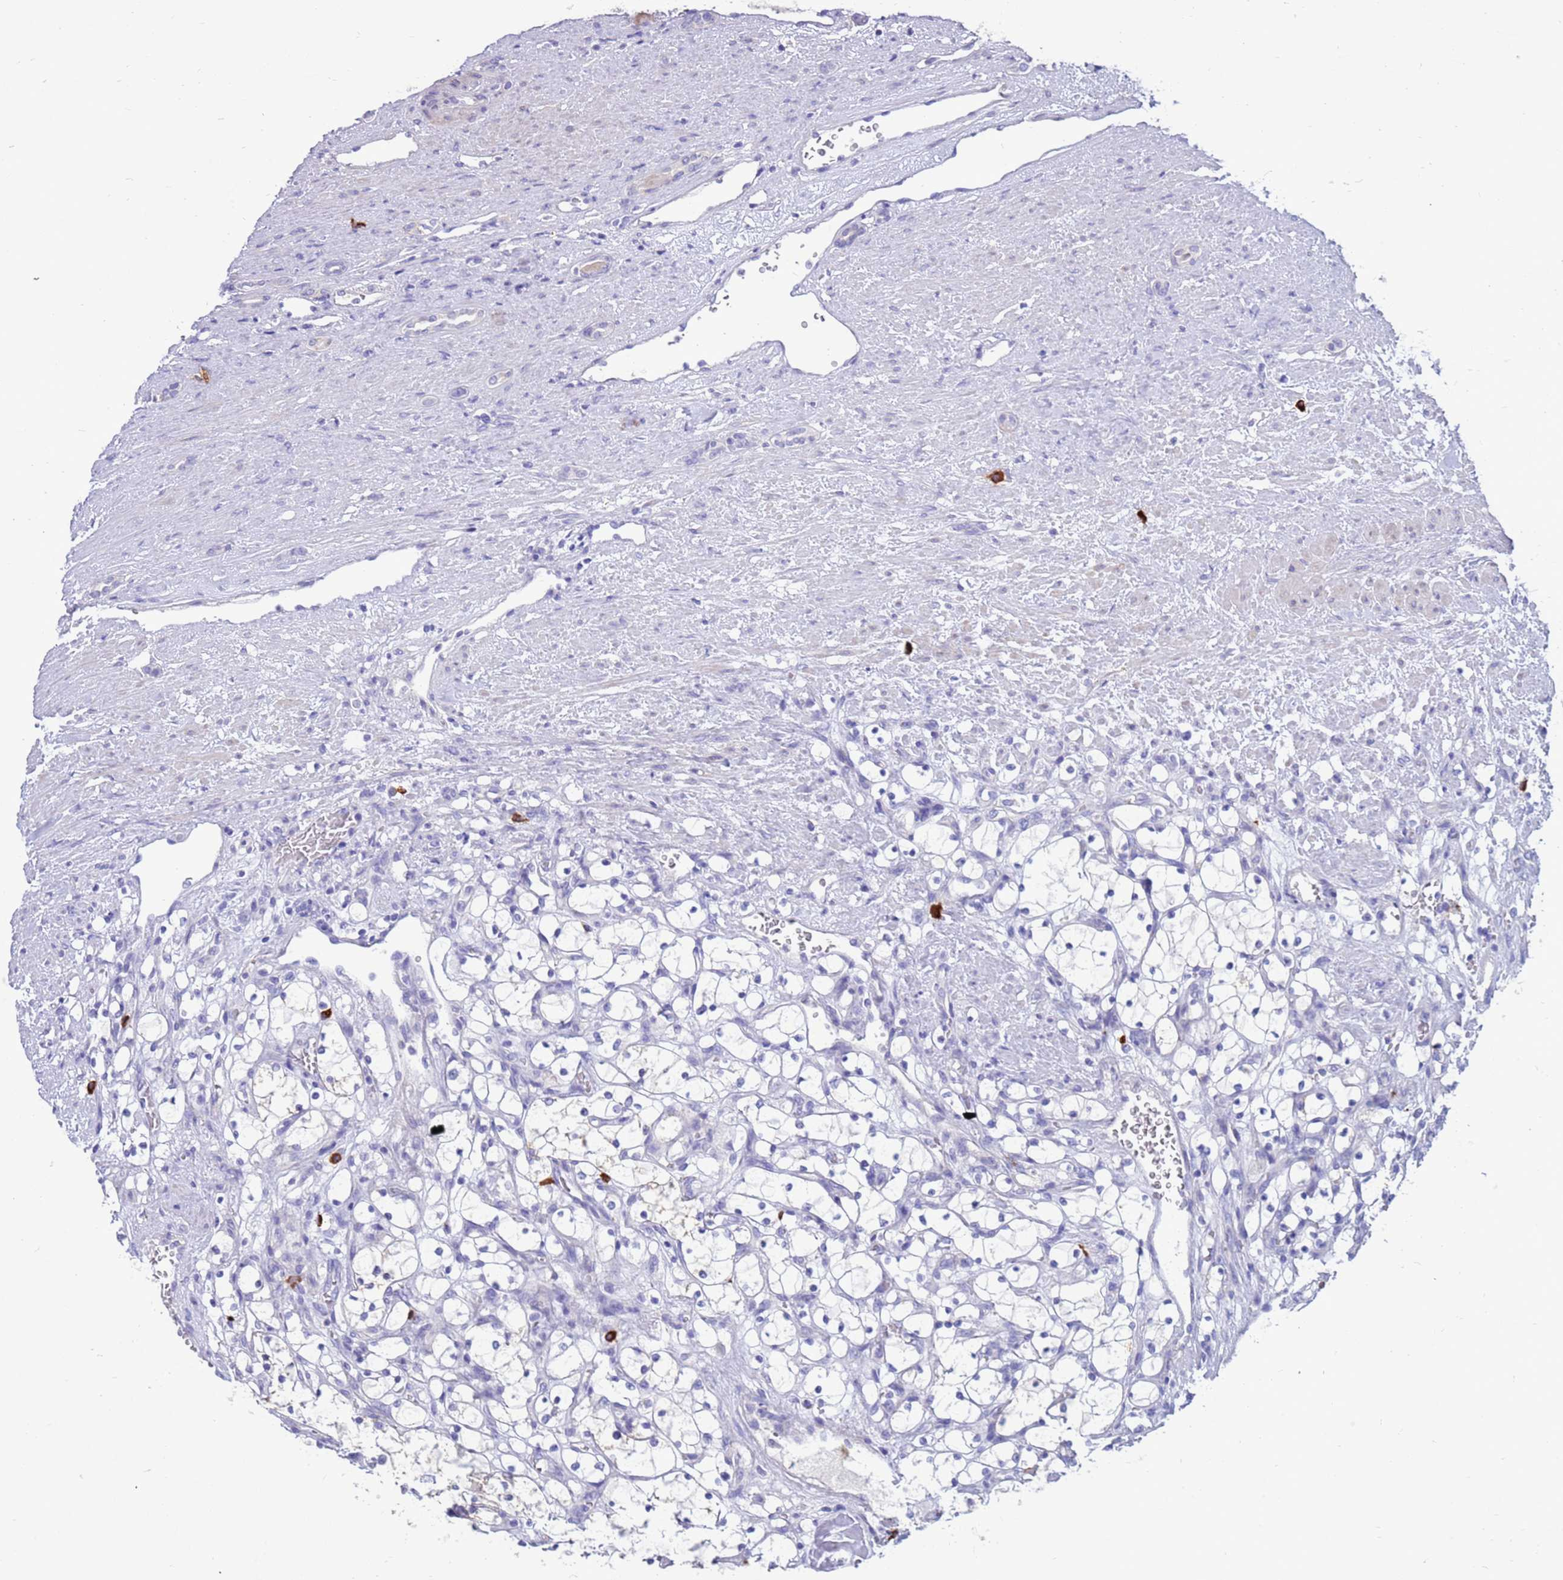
{"staining": {"intensity": "negative", "quantity": "none", "location": "none"}, "tissue": "renal cancer", "cell_type": "Tumor cells", "image_type": "cancer", "snomed": [{"axis": "morphology", "description": "Adenocarcinoma, NOS"}, {"axis": "topography", "description": "Kidney"}], "caption": "Tumor cells show no significant expression in renal cancer (adenocarcinoma). (DAB immunohistochemistry (IHC) visualized using brightfield microscopy, high magnification).", "gene": "PDE10A", "patient": {"sex": "female", "age": 69}}